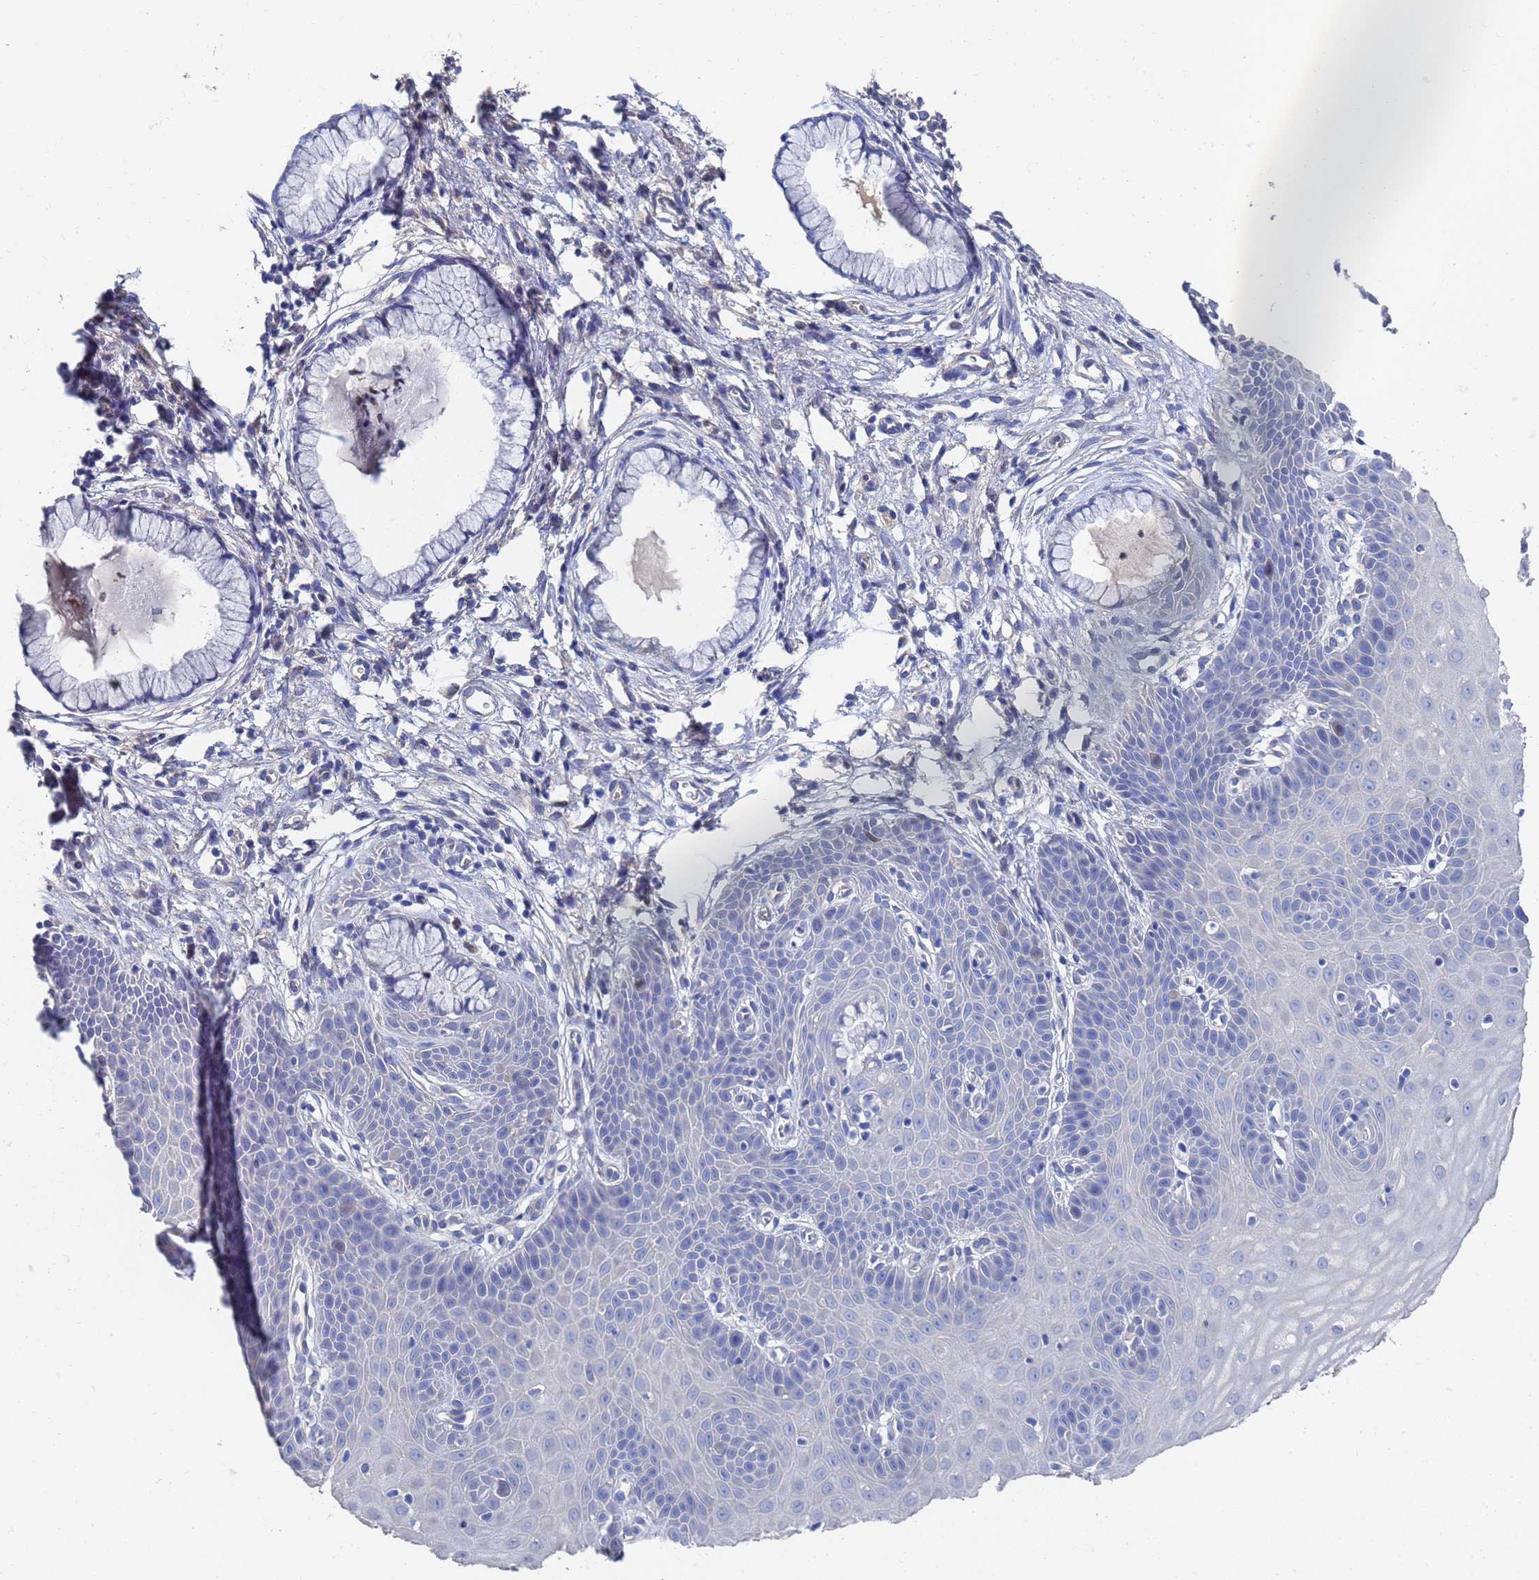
{"staining": {"intensity": "negative", "quantity": "none", "location": "none"}, "tissue": "cervix", "cell_type": "Glandular cells", "image_type": "normal", "snomed": [{"axis": "morphology", "description": "Normal tissue, NOS"}, {"axis": "topography", "description": "Cervix"}], "caption": "Glandular cells are negative for brown protein staining in unremarkable cervix. (DAB (3,3'-diaminobenzidine) IHC with hematoxylin counter stain).", "gene": "LBX2", "patient": {"sex": "female", "age": 36}}